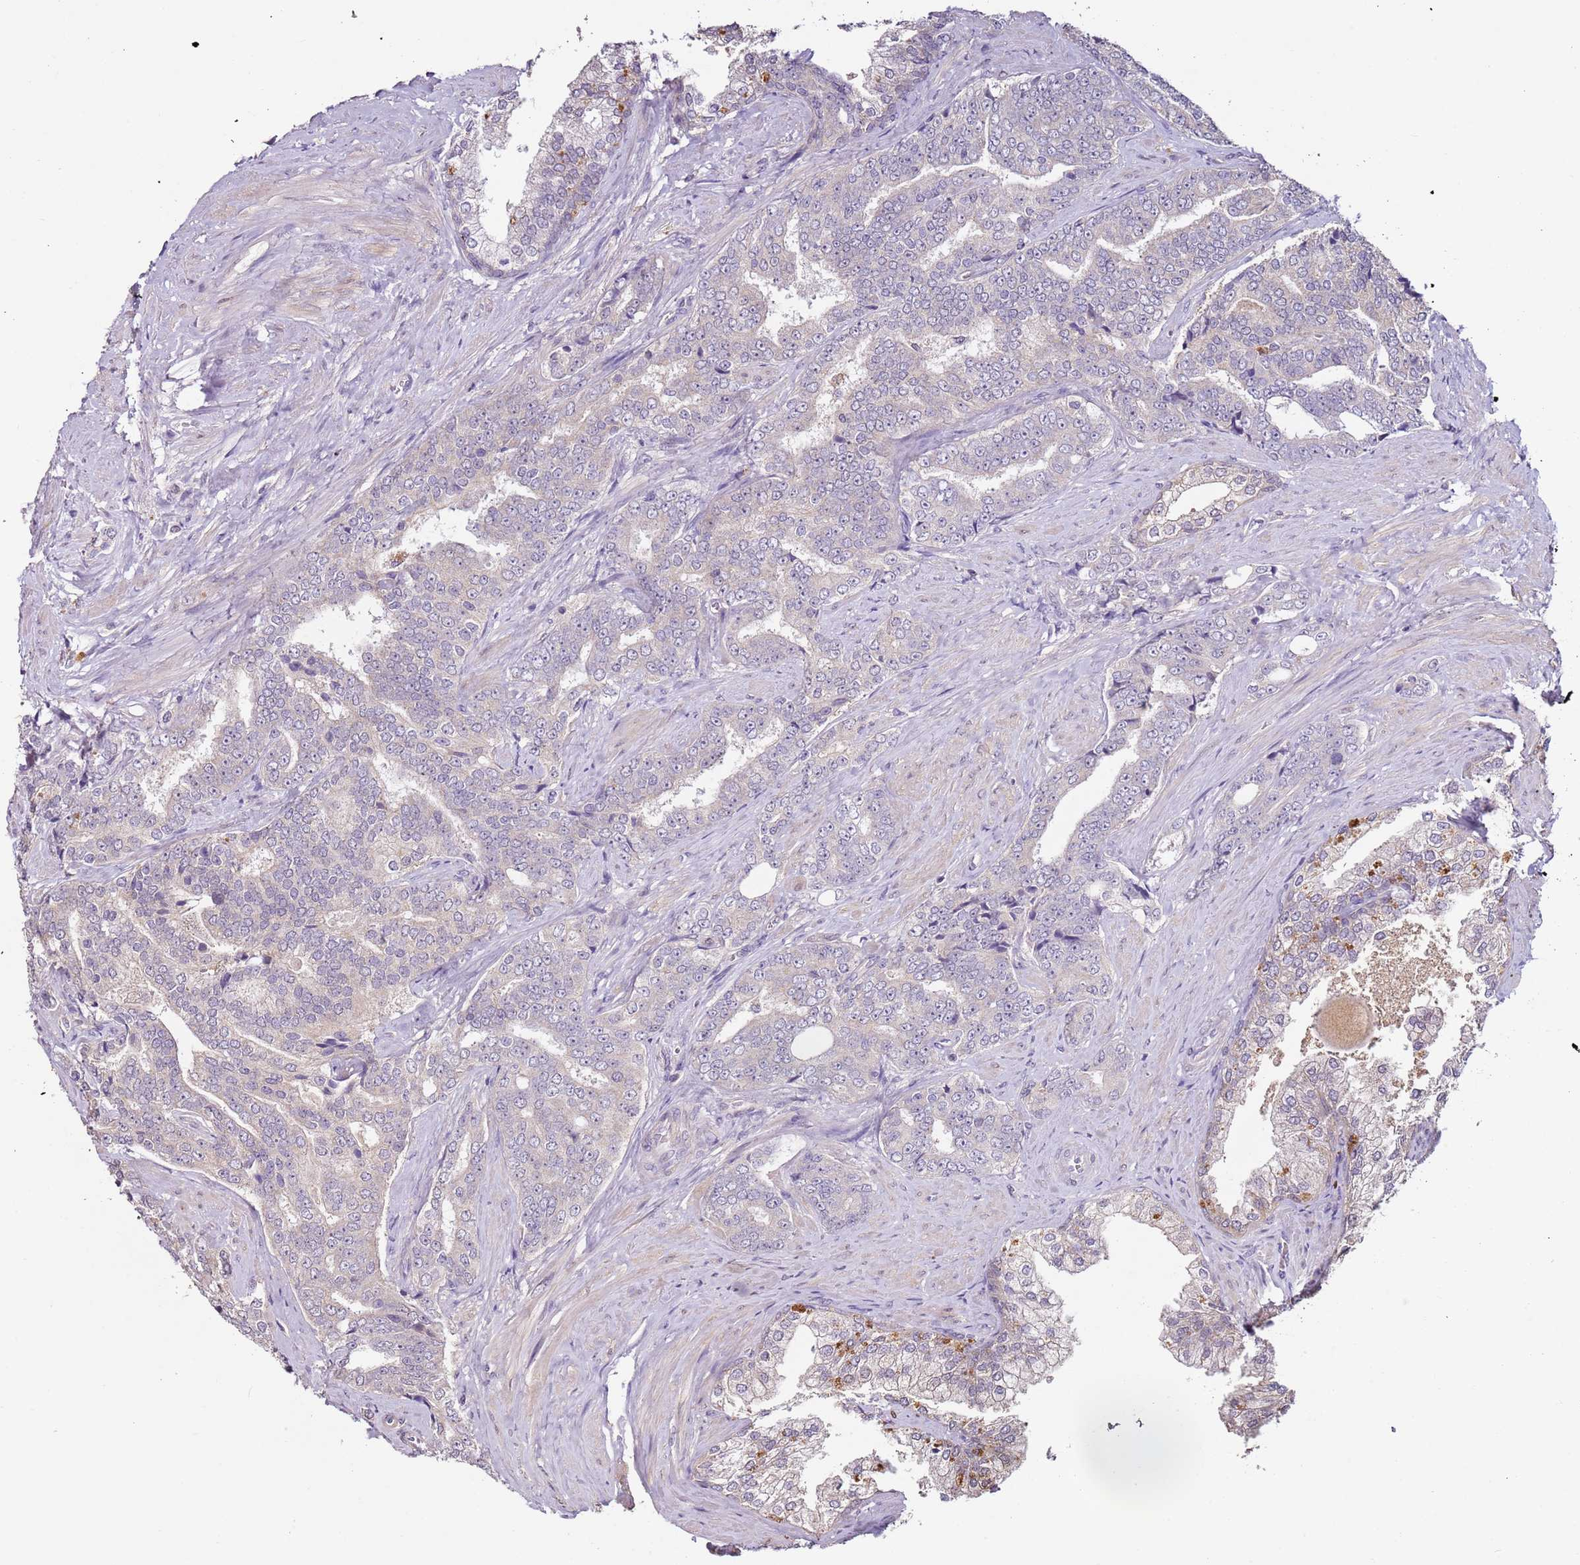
{"staining": {"intensity": "negative", "quantity": "none", "location": "none"}, "tissue": "prostate cancer", "cell_type": "Tumor cells", "image_type": "cancer", "snomed": [{"axis": "morphology", "description": "Adenocarcinoma, High grade"}, {"axis": "topography", "description": "Prostate"}], "caption": "Immunohistochemical staining of human prostate cancer shows no significant staining in tumor cells.", "gene": "MDH1", "patient": {"sex": "male", "age": 67}}